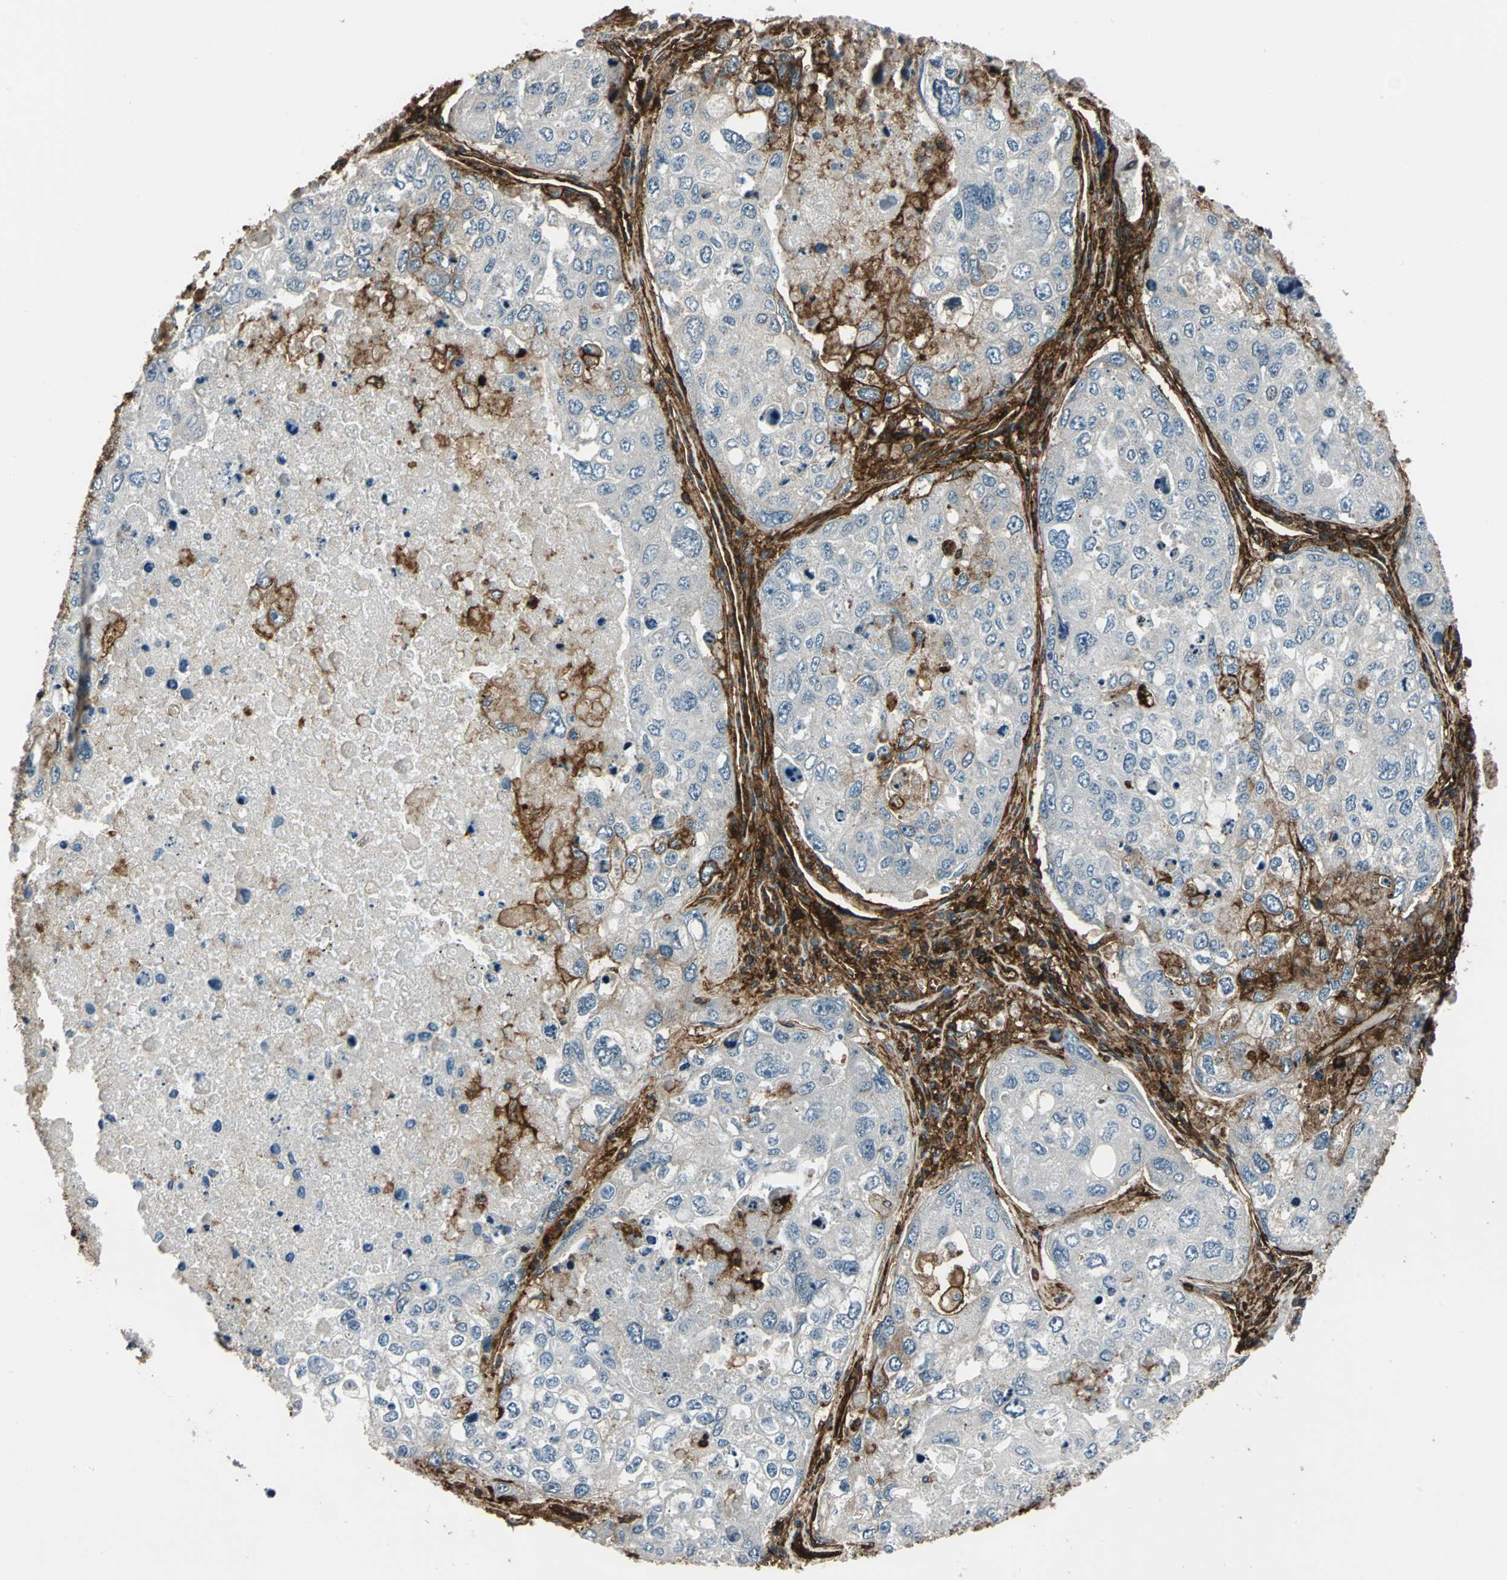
{"staining": {"intensity": "negative", "quantity": "none", "location": "none"}, "tissue": "urothelial cancer", "cell_type": "Tumor cells", "image_type": "cancer", "snomed": [{"axis": "morphology", "description": "Urothelial carcinoma, High grade"}, {"axis": "topography", "description": "Lymph node"}, {"axis": "topography", "description": "Urinary bladder"}], "caption": "The histopathology image demonstrates no staining of tumor cells in high-grade urothelial carcinoma.", "gene": "NR2C2", "patient": {"sex": "male", "age": 51}}